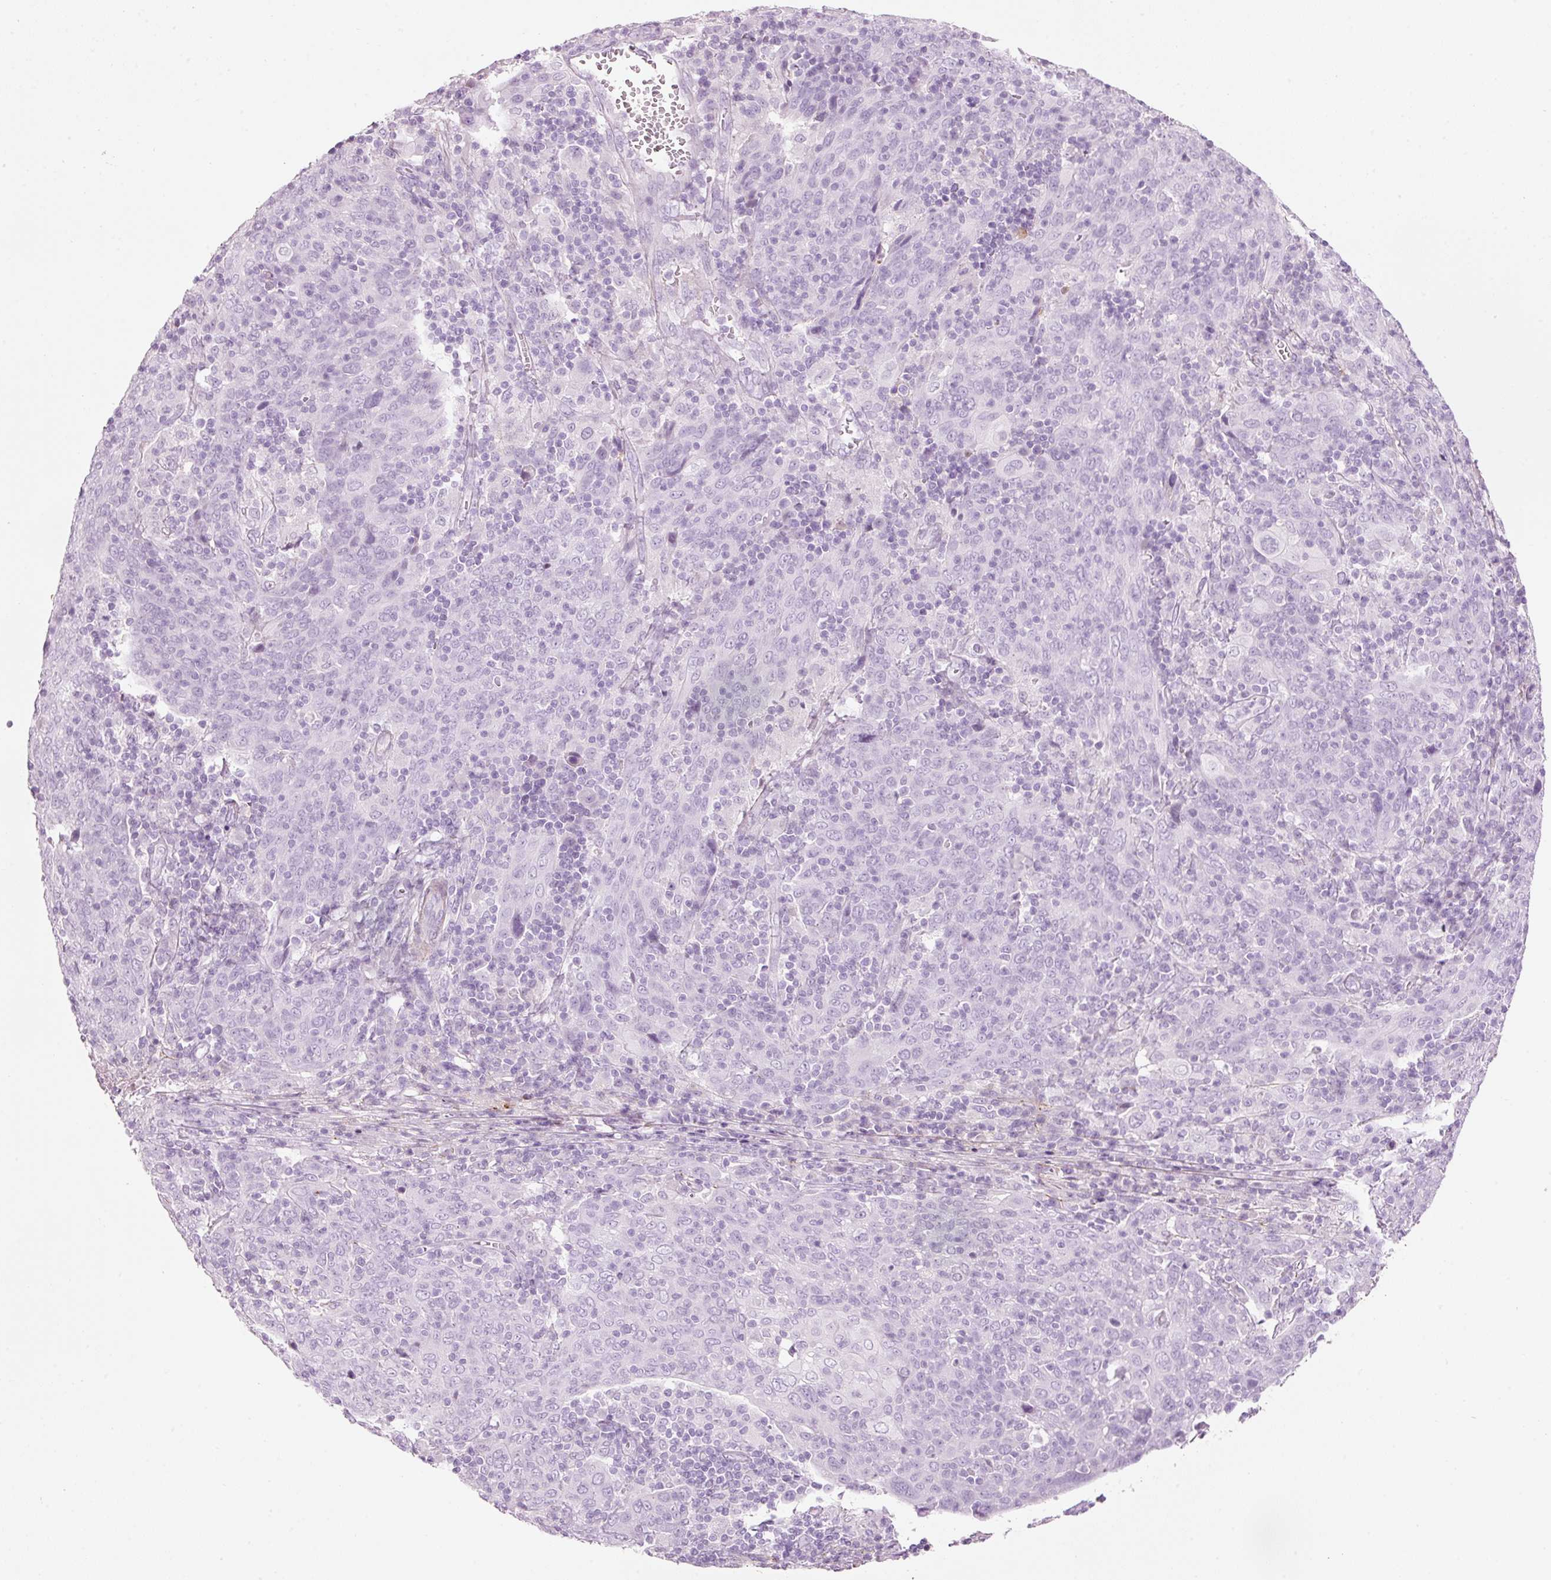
{"staining": {"intensity": "negative", "quantity": "none", "location": "none"}, "tissue": "cervical cancer", "cell_type": "Tumor cells", "image_type": "cancer", "snomed": [{"axis": "morphology", "description": "Squamous cell carcinoma, NOS"}, {"axis": "topography", "description": "Cervix"}], "caption": "An image of human cervical cancer (squamous cell carcinoma) is negative for staining in tumor cells.", "gene": "MFAP4", "patient": {"sex": "female", "age": 67}}